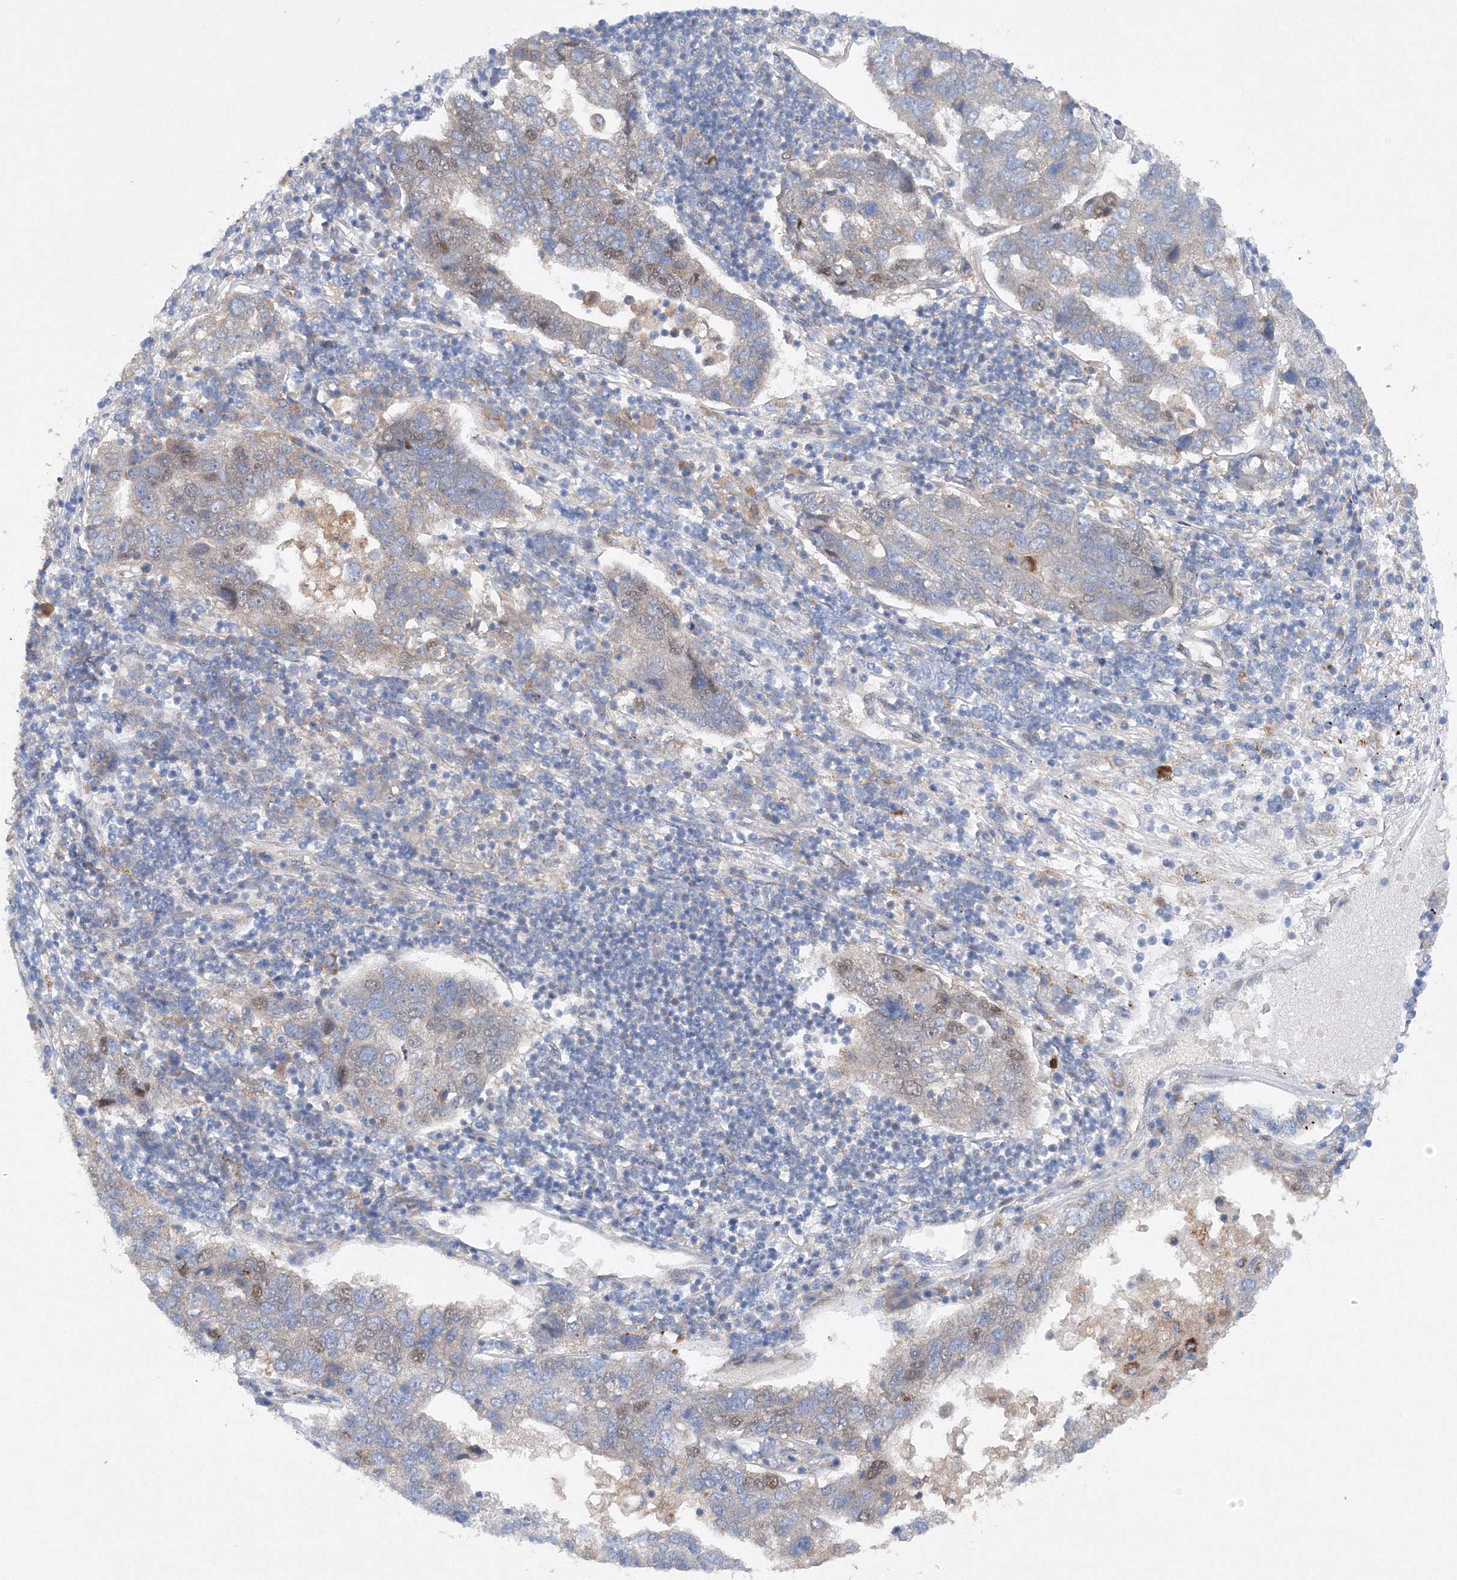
{"staining": {"intensity": "moderate", "quantity": "<25%", "location": "nuclear"}, "tissue": "pancreatic cancer", "cell_type": "Tumor cells", "image_type": "cancer", "snomed": [{"axis": "morphology", "description": "Adenocarcinoma, NOS"}, {"axis": "topography", "description": "Pancreas"}], "caption": "The photomicrograph displays immunohistochemical staining of pancreatic cancer. There is moderate nuclear expression is identified in approximately <25% of tumor cells.", "gene": "SLC36A1", "patient": {"sex": "female", "age": 61}}